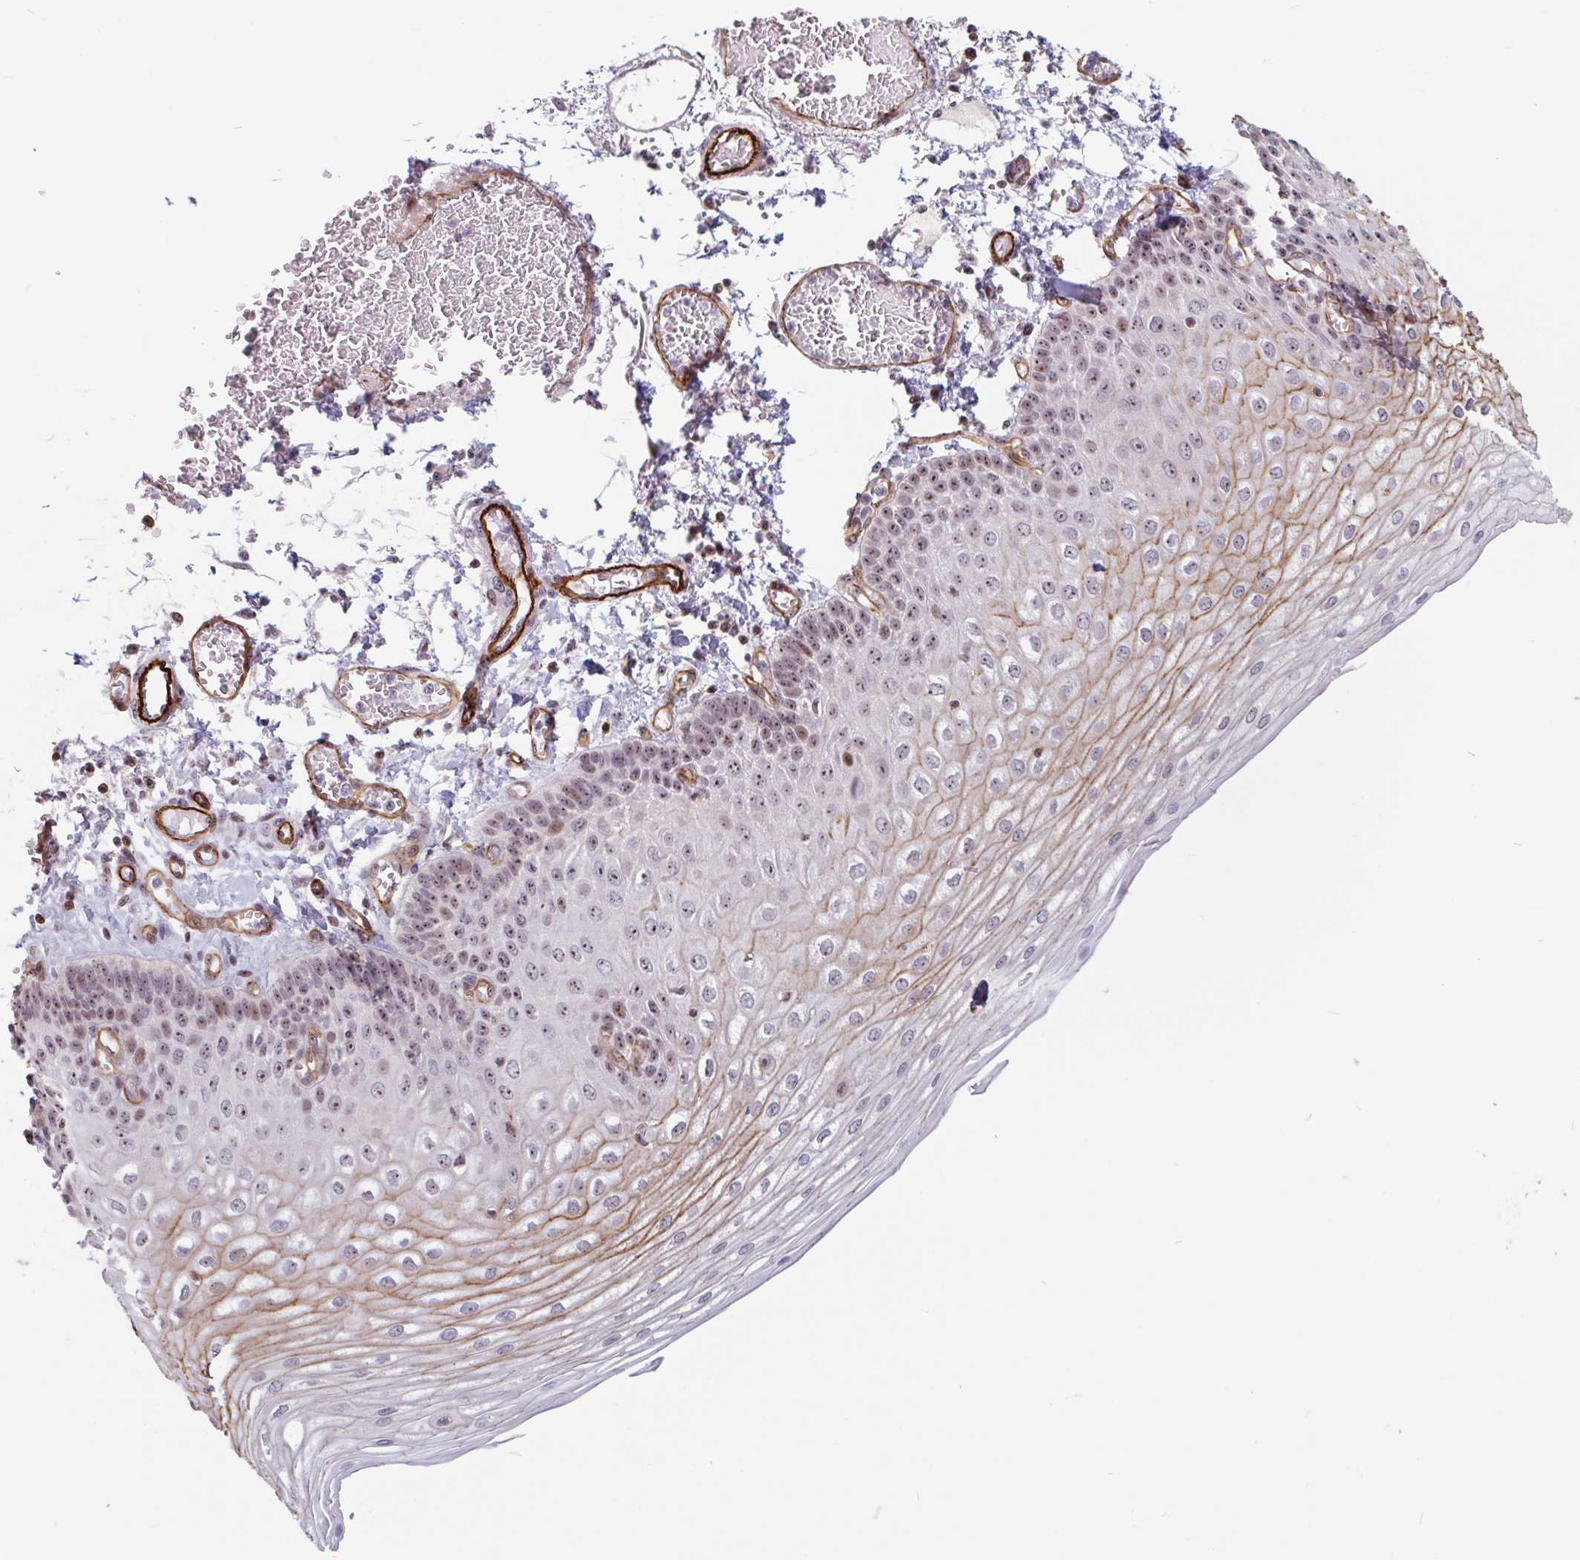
{"staining": {"intensity": "moderate", "quantity": ">75%", "location": "cytoplasmic/membranous,nuclear"}, "tissue": "esophagus", "cell_type": "Squamous epithelial cells", "image_type": "normal", "snomed": [{"axis": "morphology", "description": "Normal tissue, NOS"}, {"axis": "morphology", "description": "Adenocarcinoma, NOS"}, {"axis": "topography", "description": "Esophagus"}], "caption": "Moderate cytoplasmic/membranous,nuclear protein positivity is seen in approximately >75% of squamous epithelial cells in esophagus.", "gene": "ZNF689", "patient": {"sex": "male", "age": 81}}